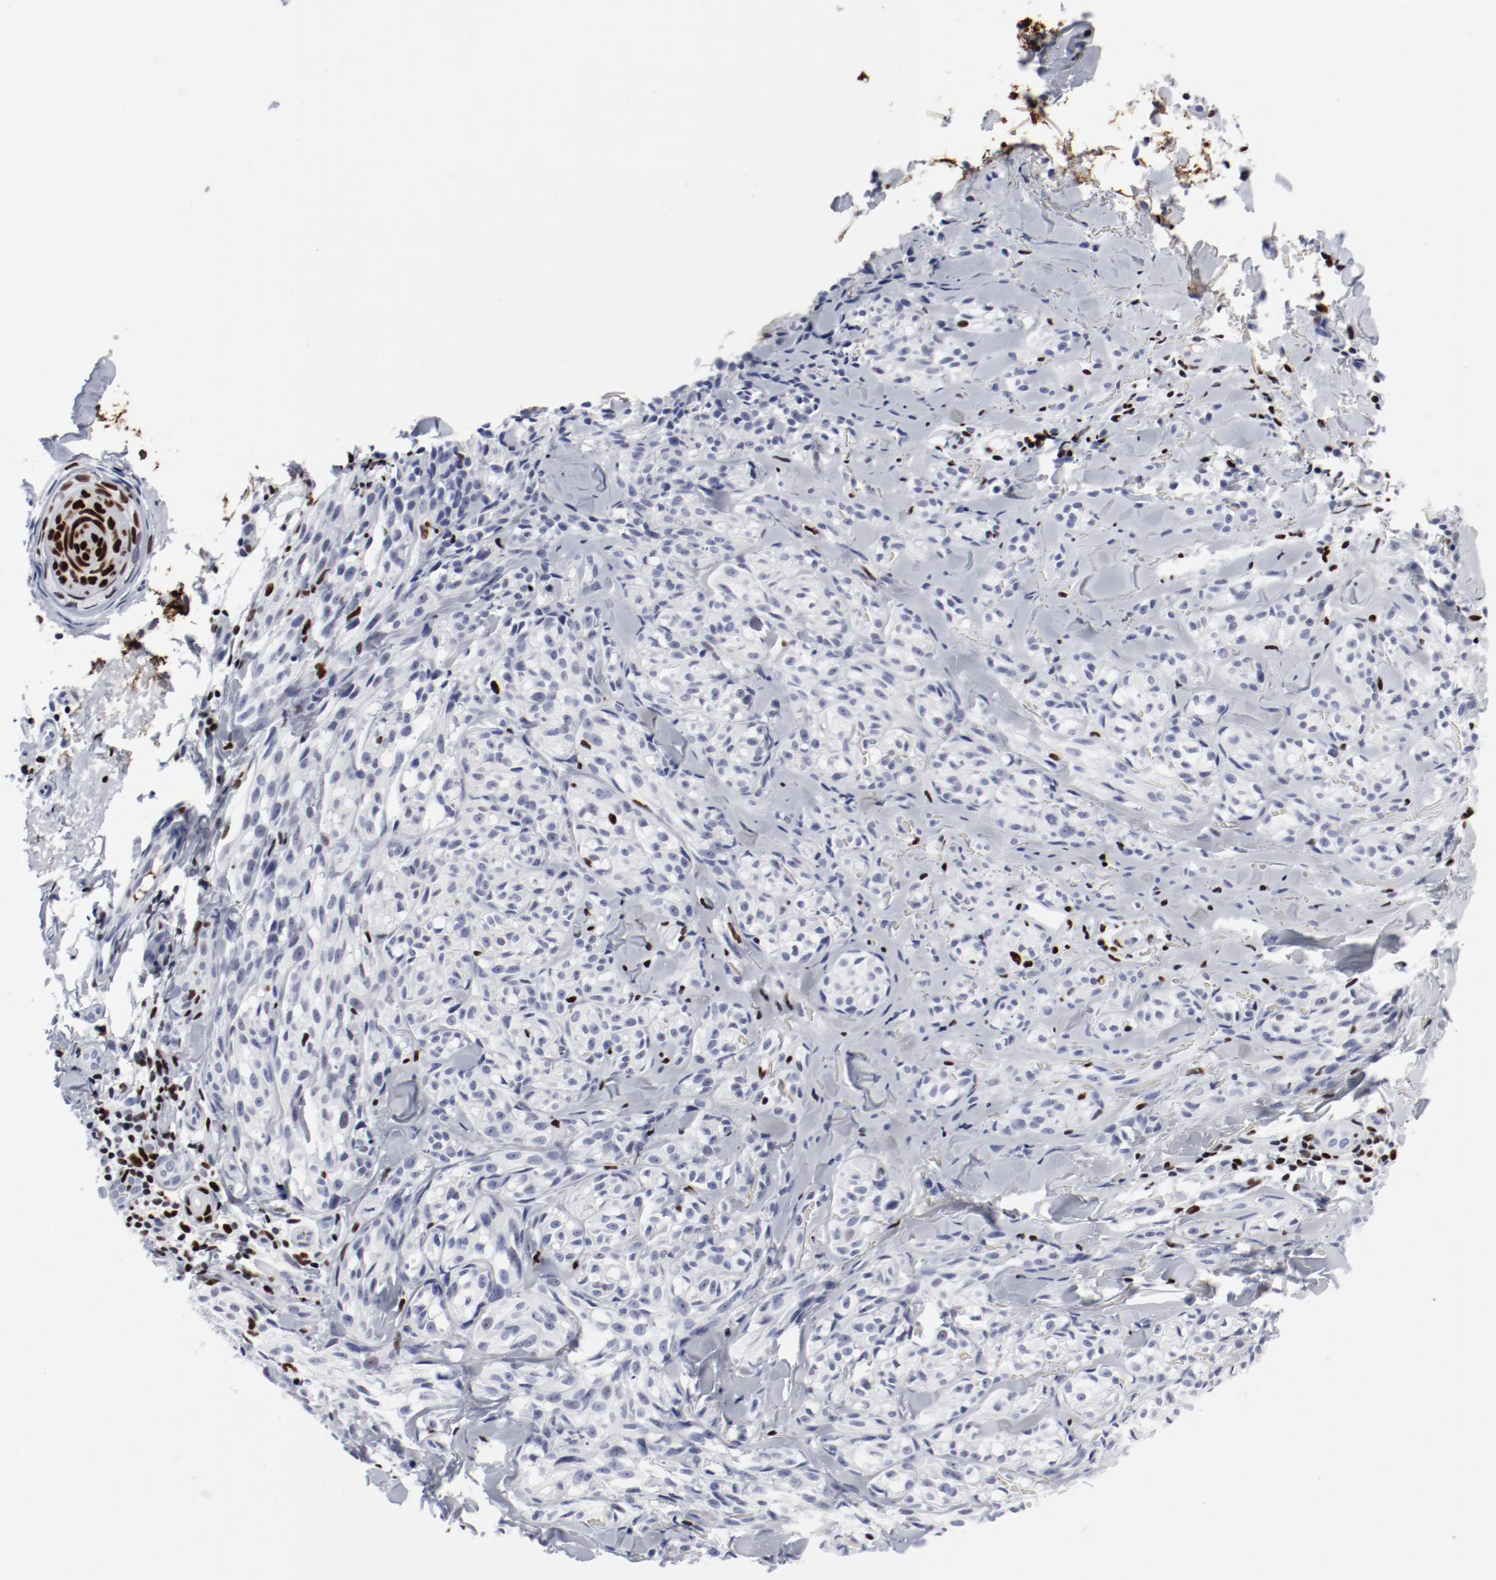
{"staining": {"intensity": "negative", "quantity": "none", "location": "none"}, "tissue": "melanoma", "cell_type": "Tumor cells", "image_type": "cancer", "snomed": [{"axis": "morphology", "description": "Malignant melanoma, Metastatic site"}, {"axis": "topography", "description": "Skin"}], "caption": "Tumor cells show no significant protein staining in melanoma.", "gene": "SMARCC2", "patient": {"sex": "female", "age": 66}}